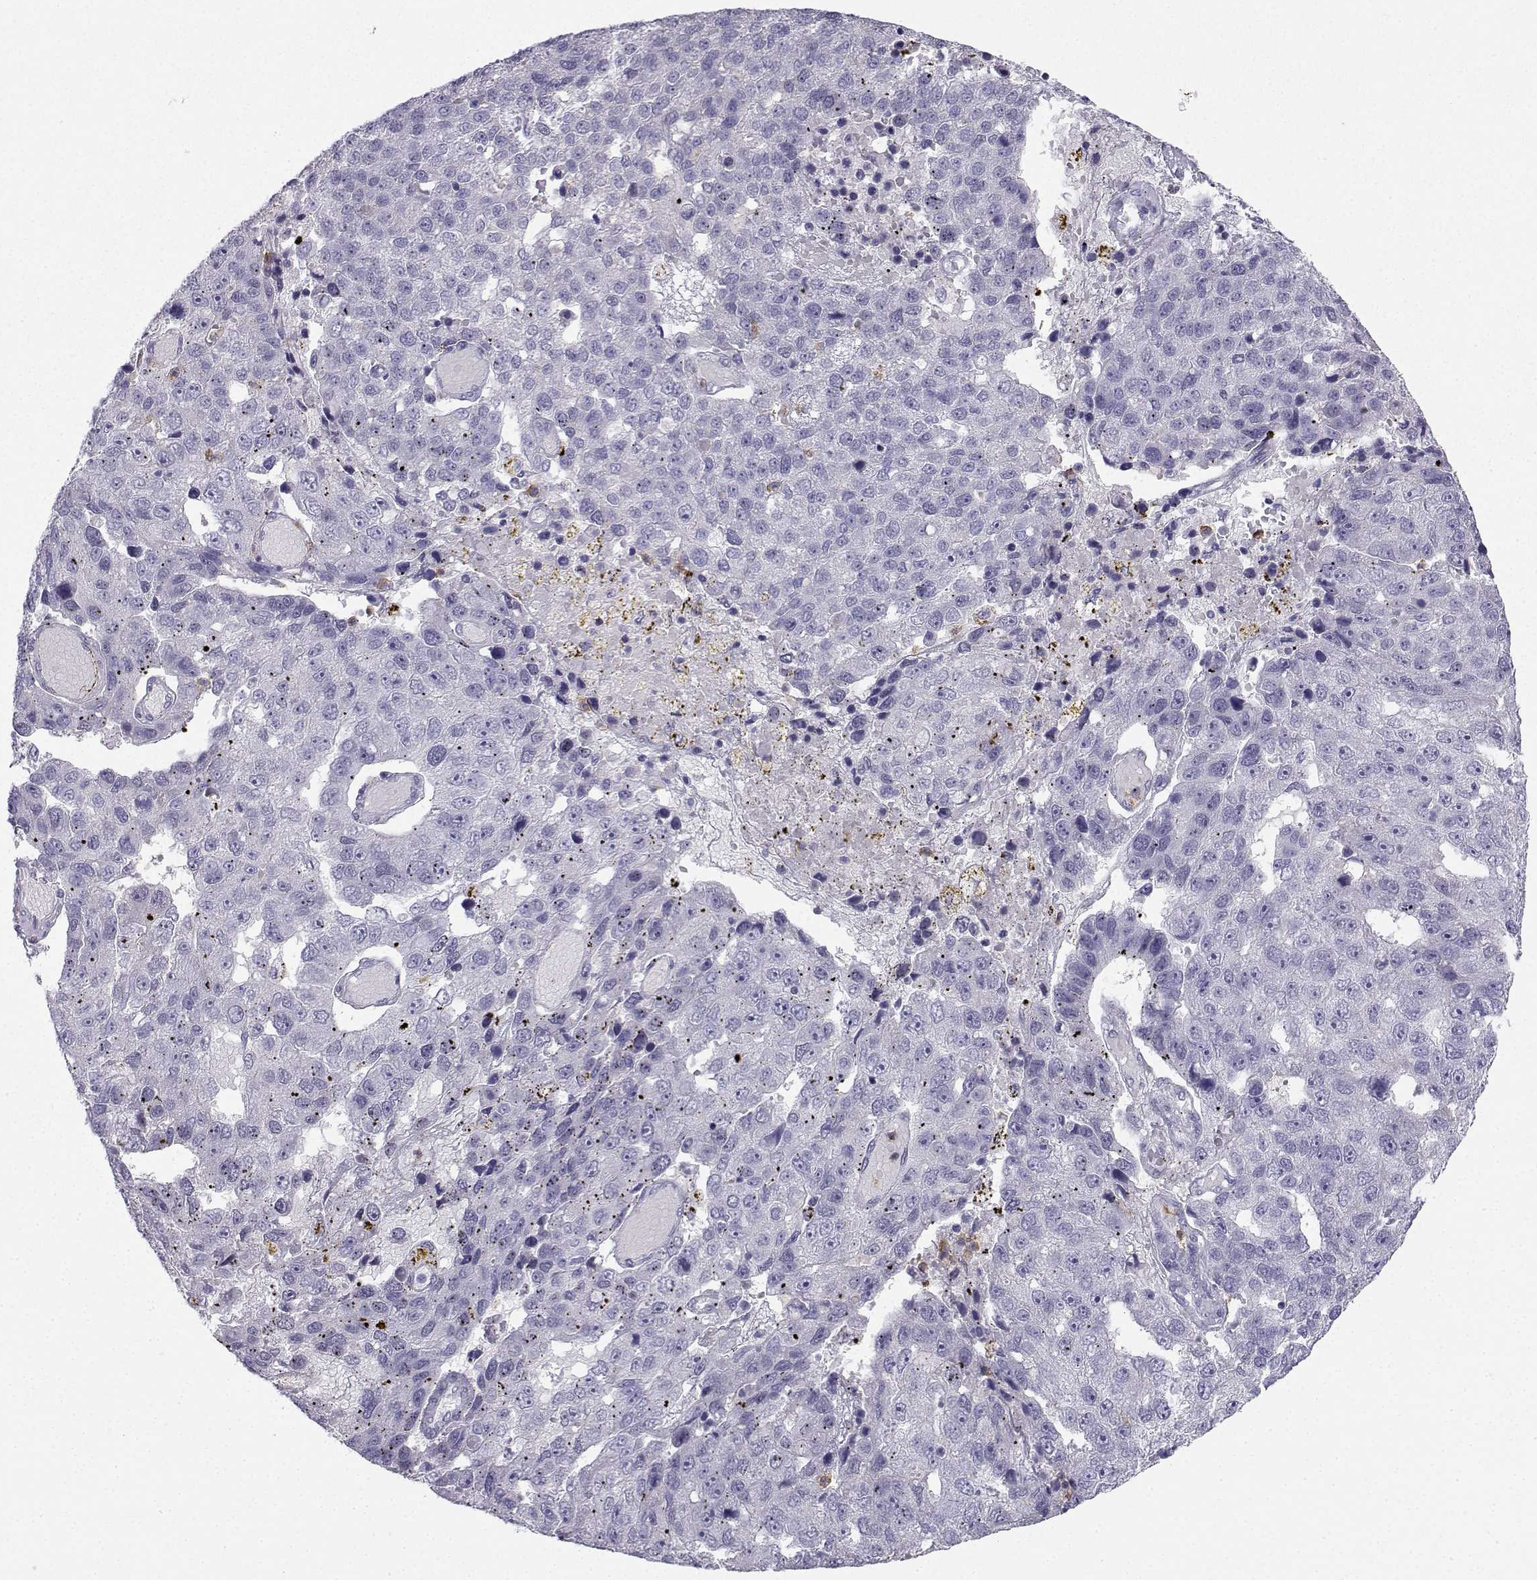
{"staining": {"intensity": "negative", "quantity": "none", "location": "none"}, "tissue": "pancreatic cancer", "cell_type": "Tumor cells", "image_type": "cancer", "snomed": [{"axis": "morphology", "description": "Adenocarcinoma, NOS"}, {"axis": "topography", "description": "Pancreas"}], "caption": "DAB immunohistochemical staining of human pancreatic cancer shows no significant expression in tumor cells. Nuclei are stained in blue.", "gene": "CALY", "patient": {"sex": "female", "age": 61}}